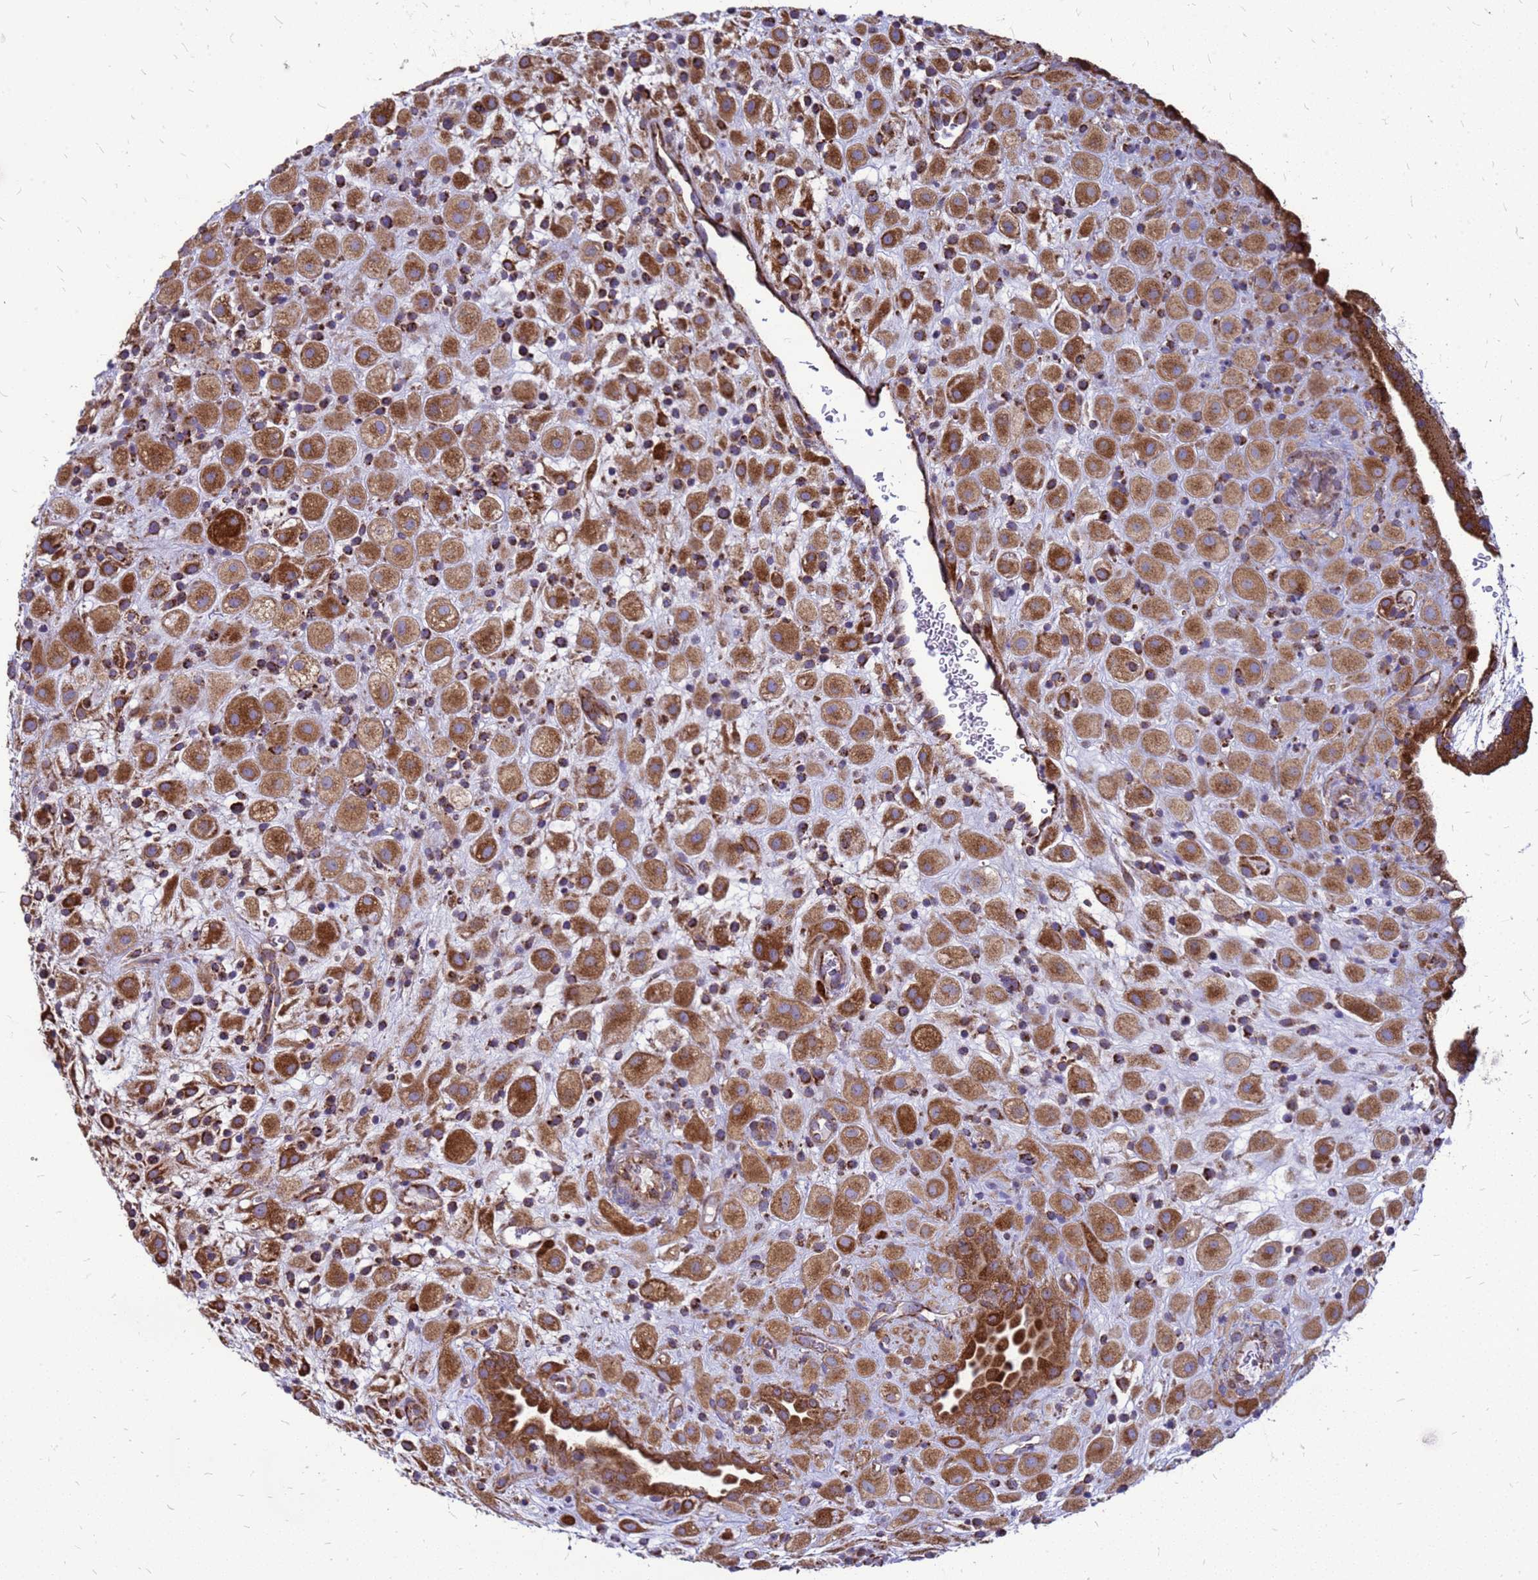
{"staining": {"intensity": "strong", "quantity": ">75%", "location": "cytoplasmic/membranous"}, "tissue": "placenta", "cell_type": "Decidual cells", "image_type": "normal", "snomed": [{"axis": "morphology", "description": "Normal tissue, NOS"}, {"axis": "topography", "description": "Placenta"}], "caption": "The image reveals immunohistochemical staining of unremarkable placenta. There is strong cytoplasmic/membranous staining is identified in about >75% of decidual cells.", "gene": "FSTL4", "patient": {"sex": "female", "age": 35}}